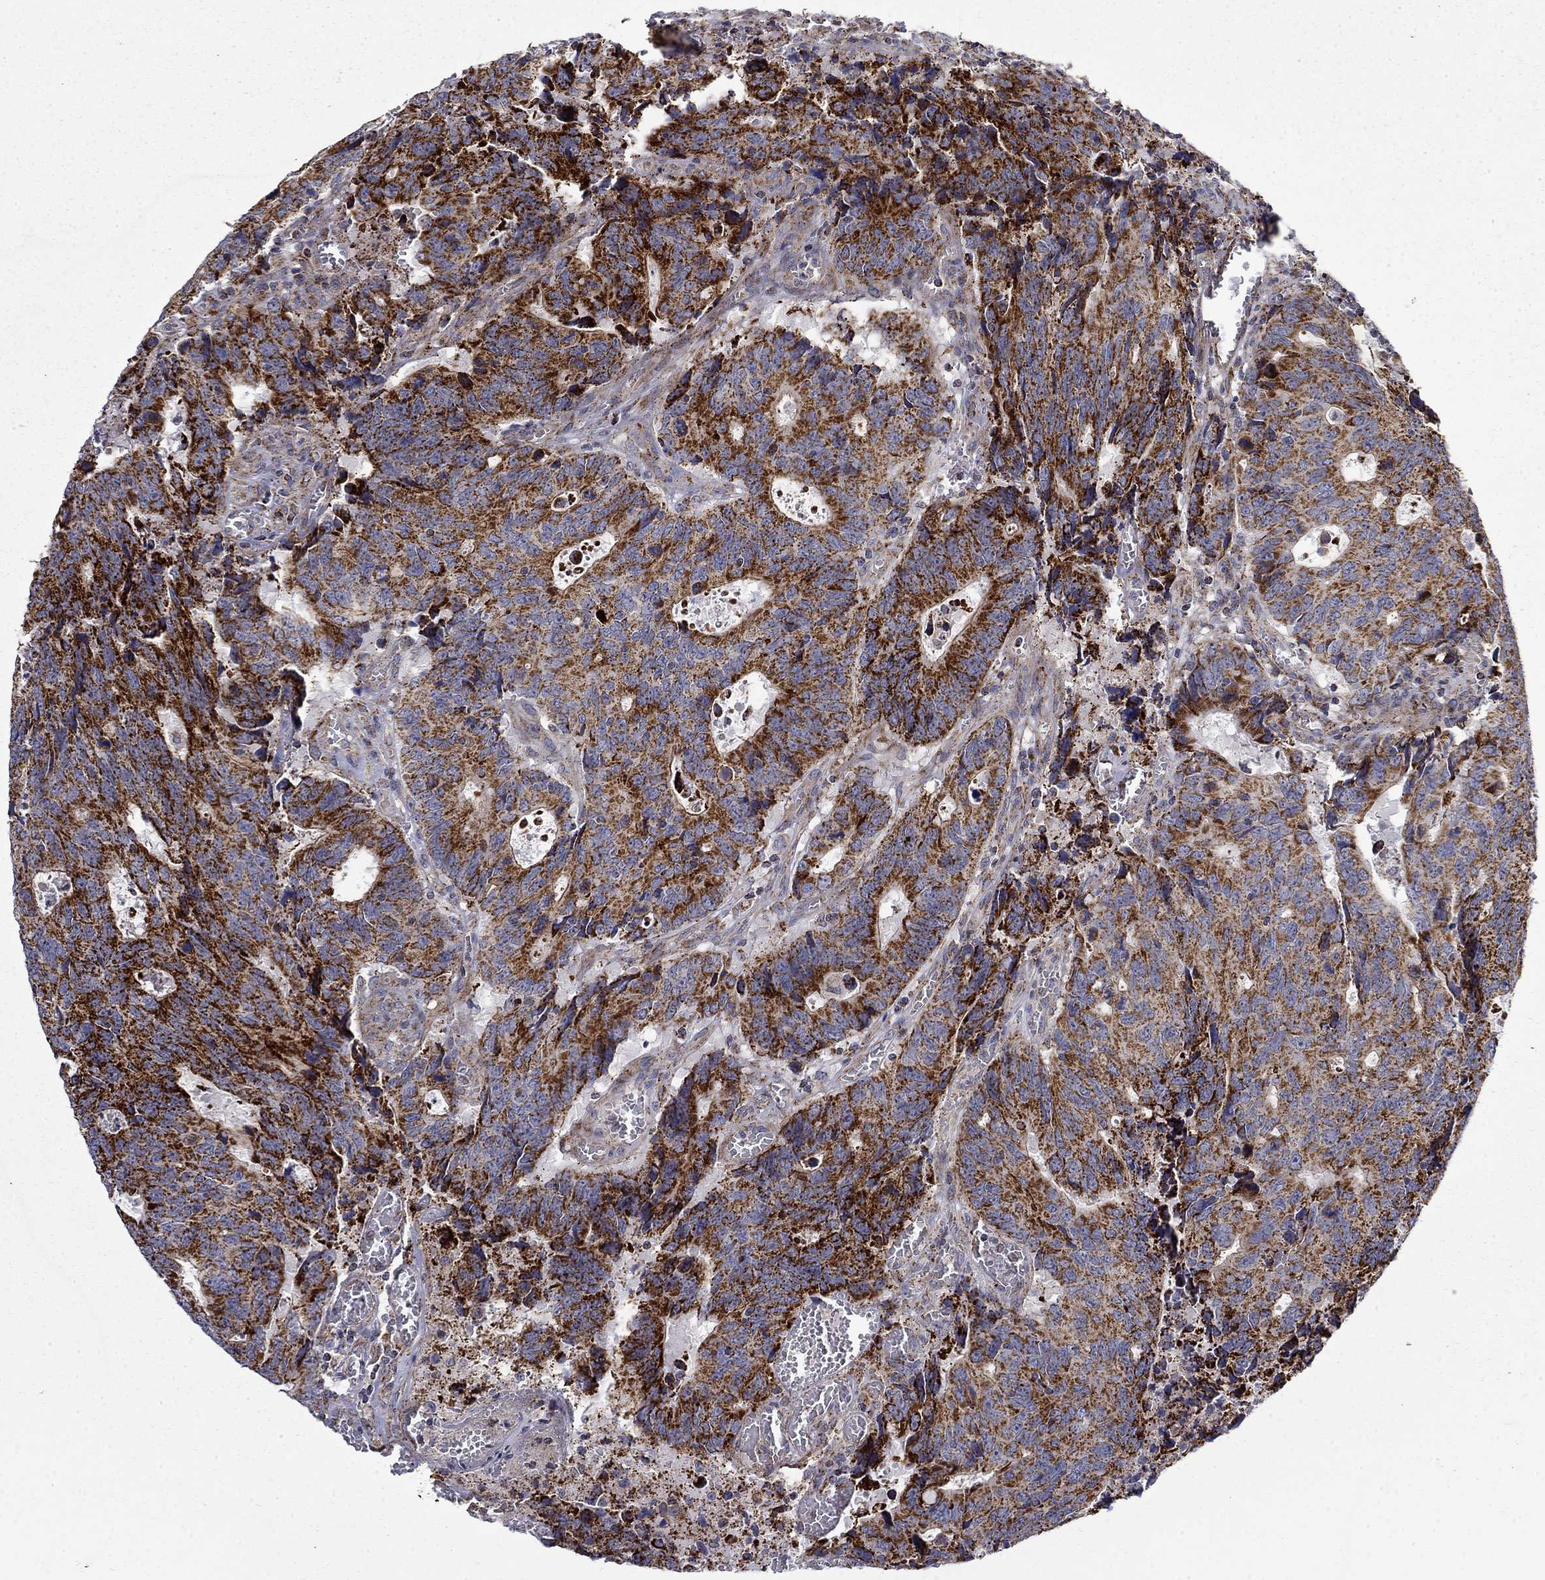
{"staining": {"intensity": "strong", "quantity": ">75%", "location": "cytoplasmic/membranous"}, "tissue": "colorectal cancer", "cell_type": "Tumor cells", "image_type": "cancer", "snomed": [{"axis": "morphology", "description": "Adenocarcinoma, NOS"}, {"axis": "topography", "description": "Colon"}], "caption": "Colorectal cancer stained with a brown dye reveals strong cytoplasmic/membranous positive positivity in about >75% of tumor cells.", "gene": "PCBP3", "patient": {"sex": "female", "age": 77}}